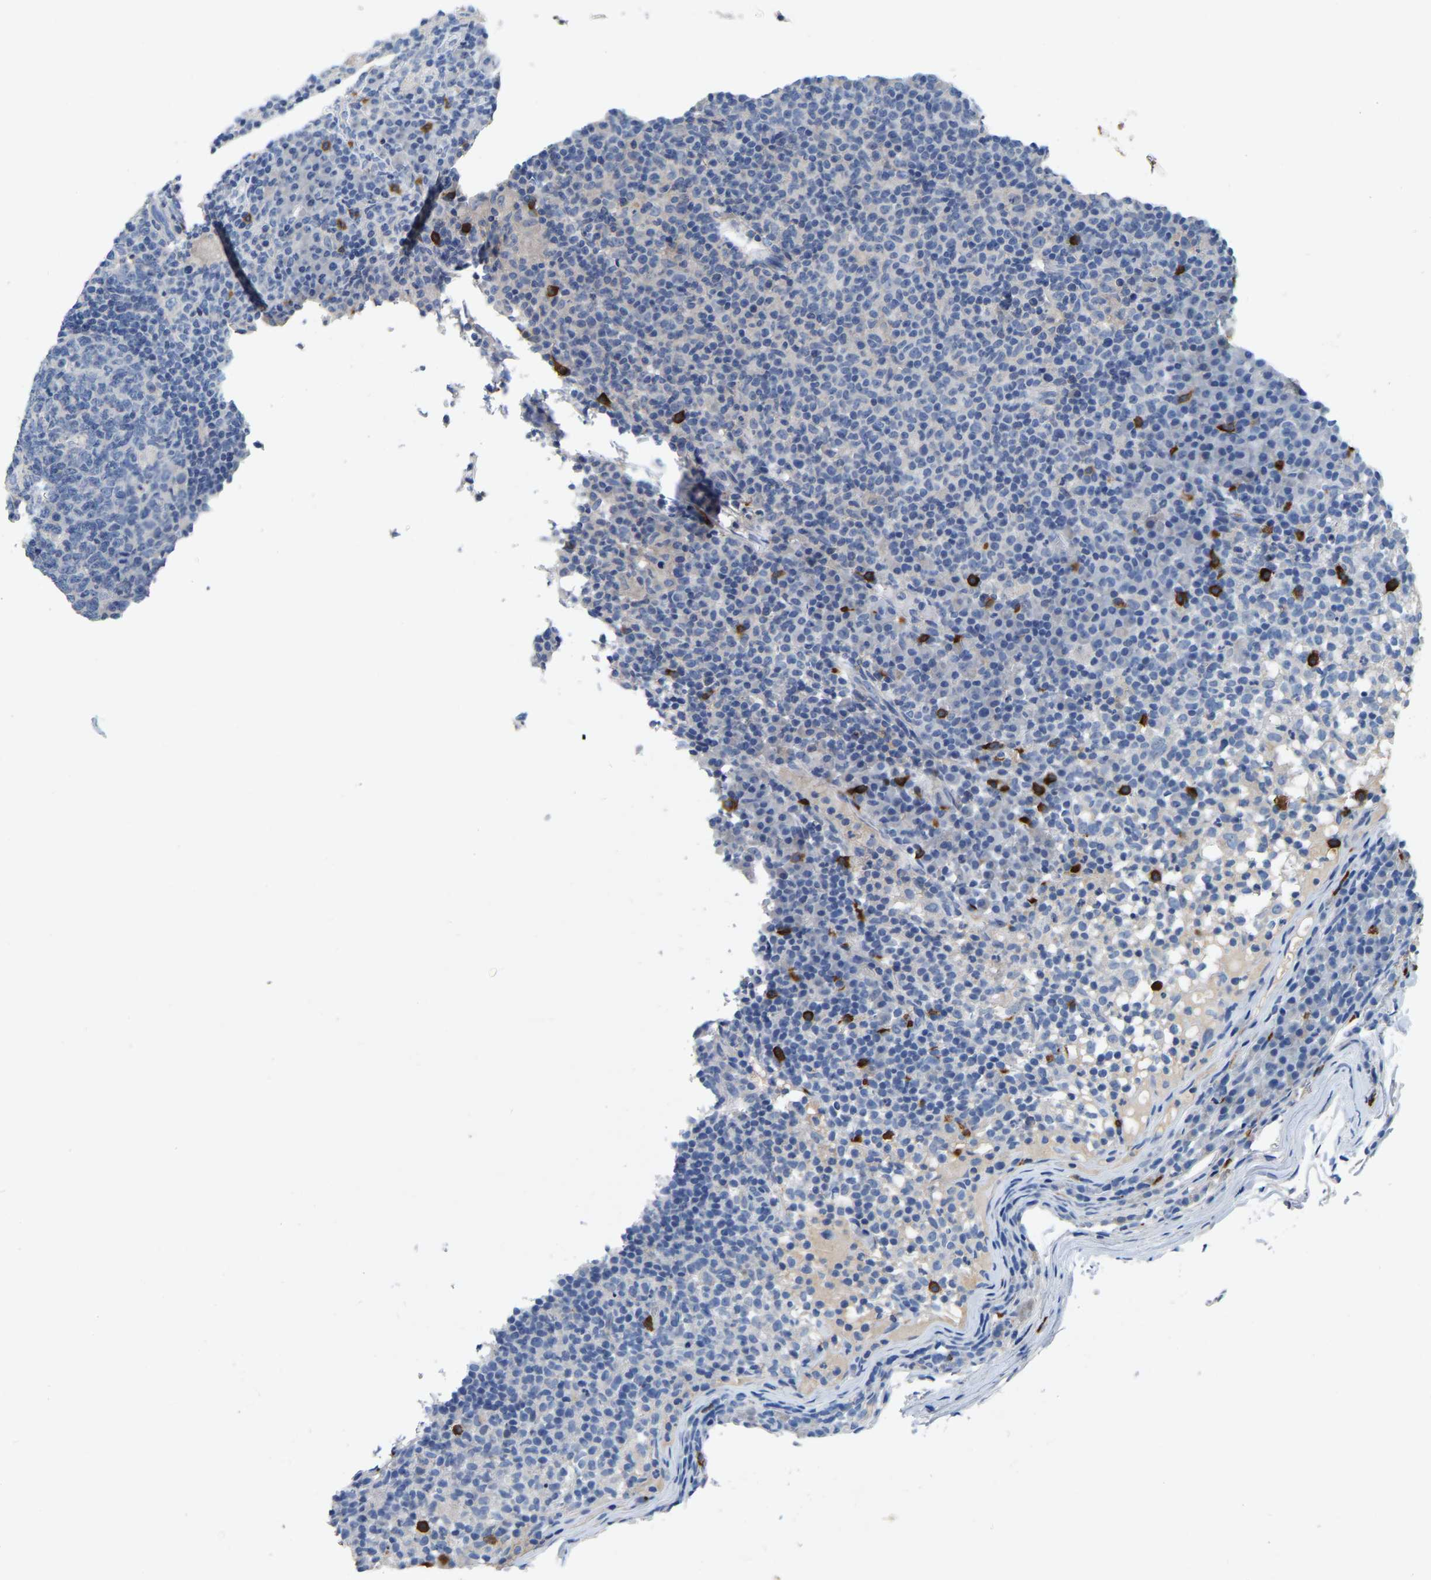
{"staining": {"intensity": "negative", "quantity": "none", "location": "none"}, "tissue": "lymph node", "cell_type": "Germinal center cells", "image_type": "normal", "snomed": [{"axis": "morphology", "description": "Normal tissue, NOS"}, {"axis": "morphology", "description": "Inflammation, NOS"}, {"axis": "topography", "description": "Lymph node"}], "caption": "Immunohistochemistry photomicrograph of unremarkable lymph node stained for a protein (brown), which displays no positivity in germinal center cells.", "gene": "RAB27B", "patient": {"sex": "male", "age": 55}}